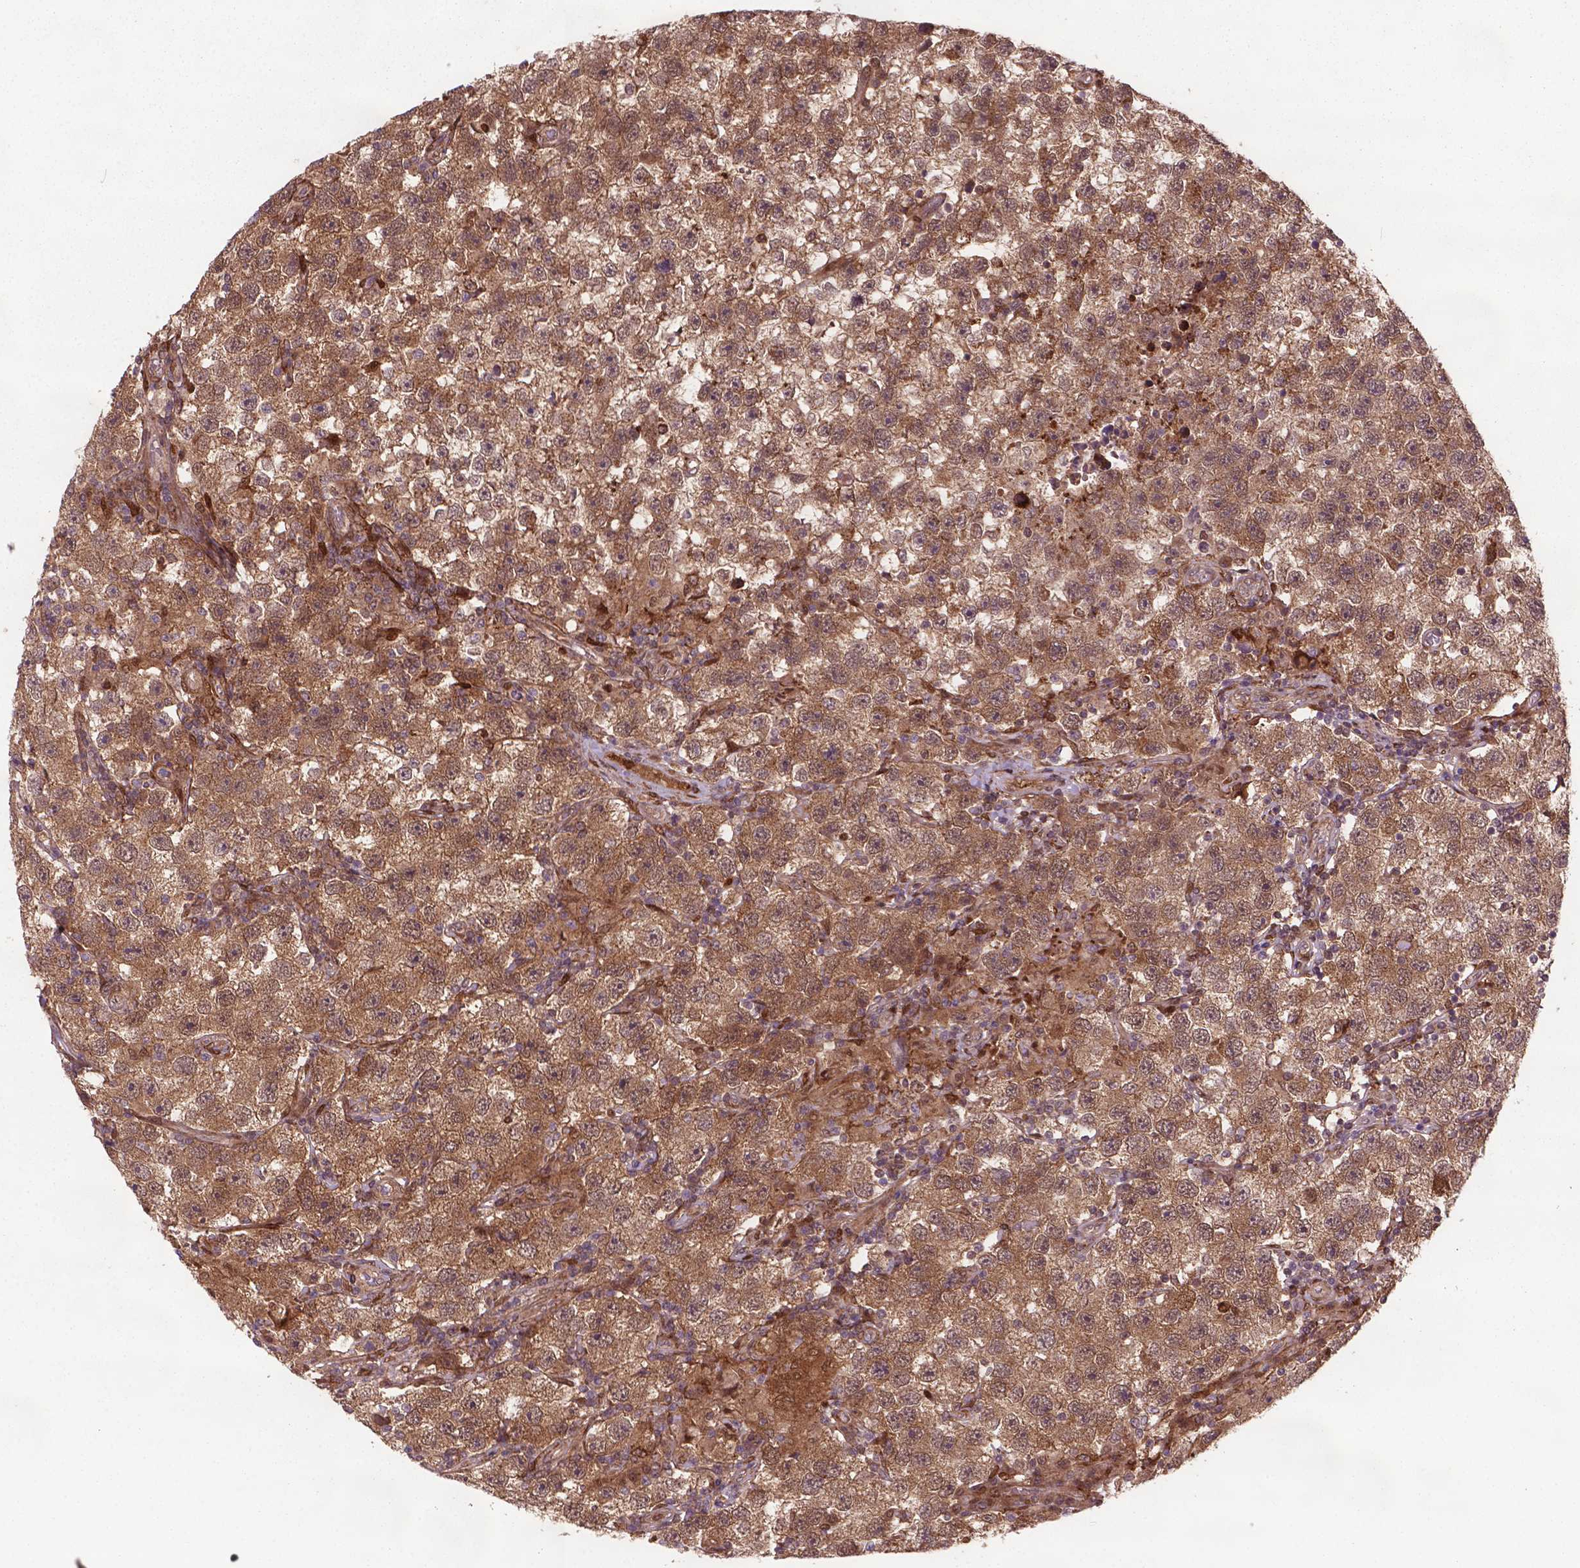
{"staining": {"intensity": "moderate", "quantity": ">75%", "location": "cytoplasmic/membranous,nuclear"}, "tissue": "testis cancer", "cell_type": "Tumor cells", "image_type": "cancer", "snomed": [{"axis": "morphology", "description": "Seminoma, NOS"}, {"axis": "topography", "description": "Testis"}], "caption": "Immunohistochemical staining of seminoma (testis) reveals medium levels of moderate cytoplasmic/membranous and nuclear expression in about >75% of tumor cells. (DAB (3,3'-diaminobenzidine) IHC, brown staining for protein, blue staining for nuclei).", "gene": "PLIN3", "patient": {"sex": "male", "age": 26}}